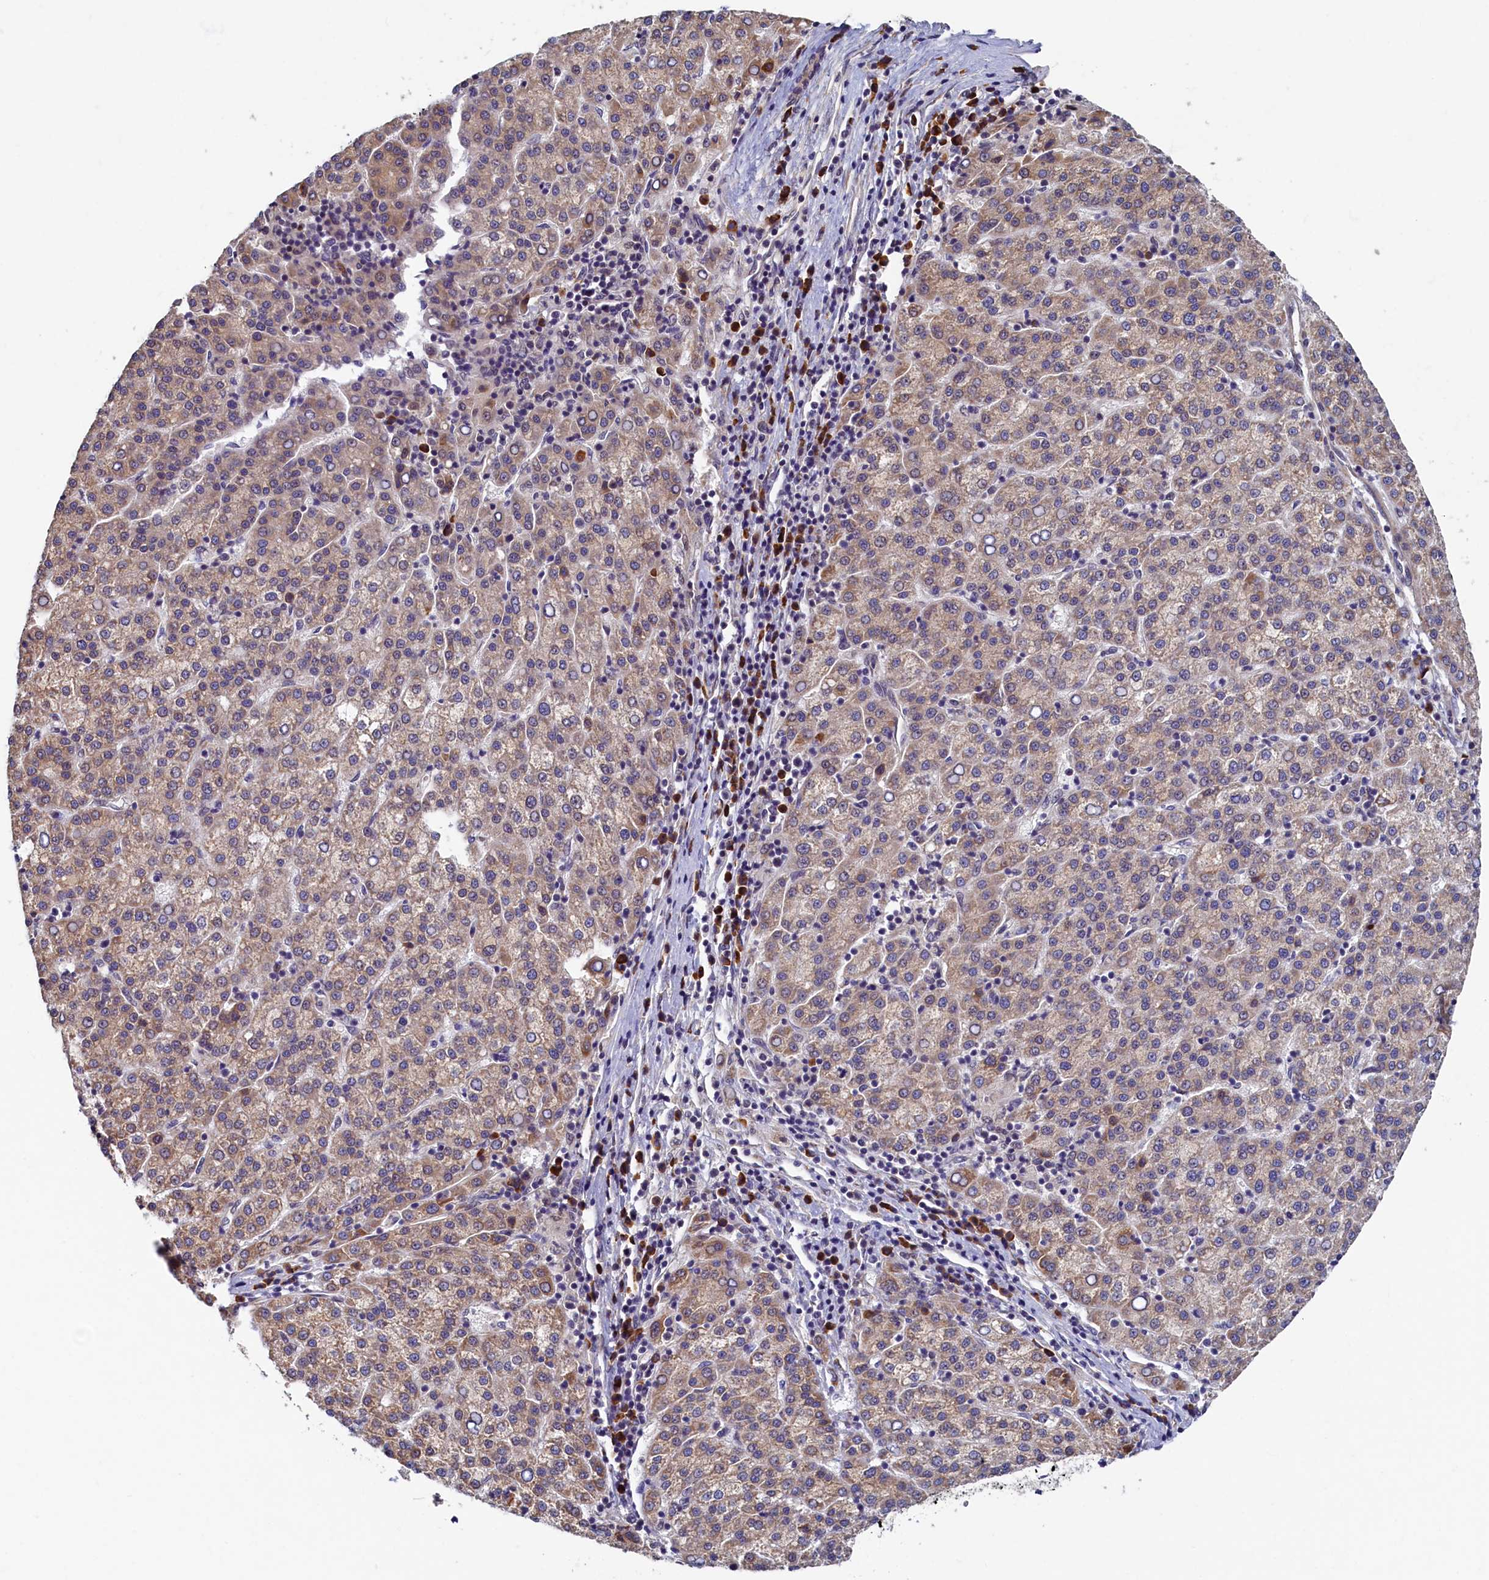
{"staining": {"intensity": "weak", "quantity": ">75%", "location": "cytoplasmic/membranous"}, "tissue": "liver cancer", "cell_type": "Tumor cells", "image_type": "cancer", "snomed": [{"axis": "morphology", "description": "Carcinoma, Hepatocellular, NOS"}, {"axis": "topography", "description": "Liver"}], "caption": "IHC histopathology image of liver cancer stained for a protein (brown), which exhibits low levels of weak cytoplasmic/membranous staining in about >75% of tumor cells.", "gene": "SLC16A14", "patient": {"sex": "female", "age": 58}}